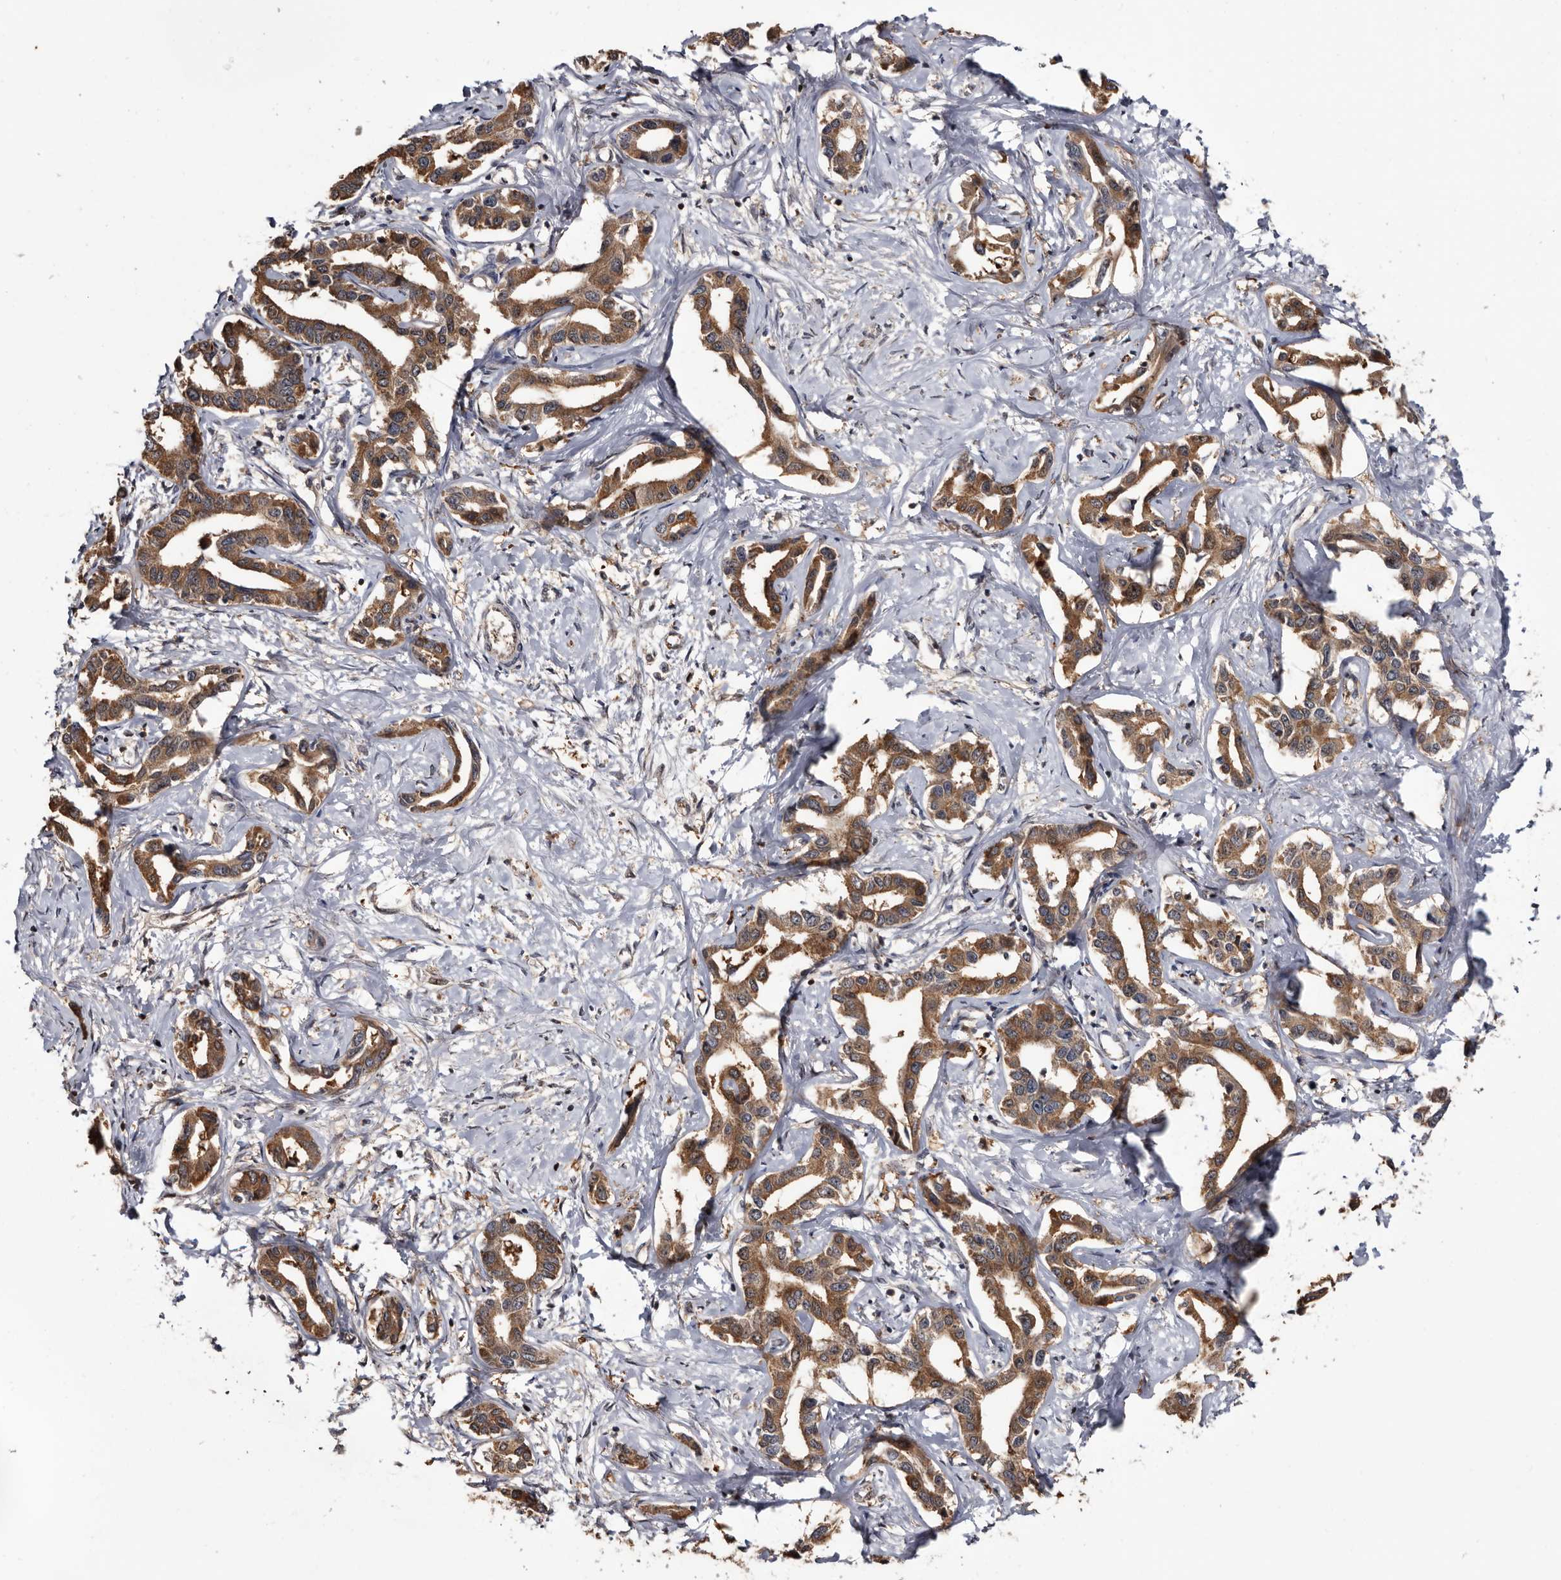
{"staining": {"intensity": "moderate", "quantity": ">75%", "location": "cytoplasmic/membranous"}, "tissue": "liver cancer", "cell_type": "Tumor cells", "image_type": "cancer", "snomed": [{"axis": "morphology", "description": "Cholangiocarcinoma"}, {"axis": "topography", "description": "Liver"}], "caption": "Immunohistochemistry (IHC) (DAB (3,3'-diaminobenzidine)) staining of liver cancer demonstrates moderate cytoplasmic/membranous protein staining in approximately >75% of tumor cells. The protein of interest is stained brown, and the nuclei are stained in blue (DAB IHC with brightfield microscopy, high magnification).", "gene": "TTI2", "patient": {"sex": "male", "age": 59}}